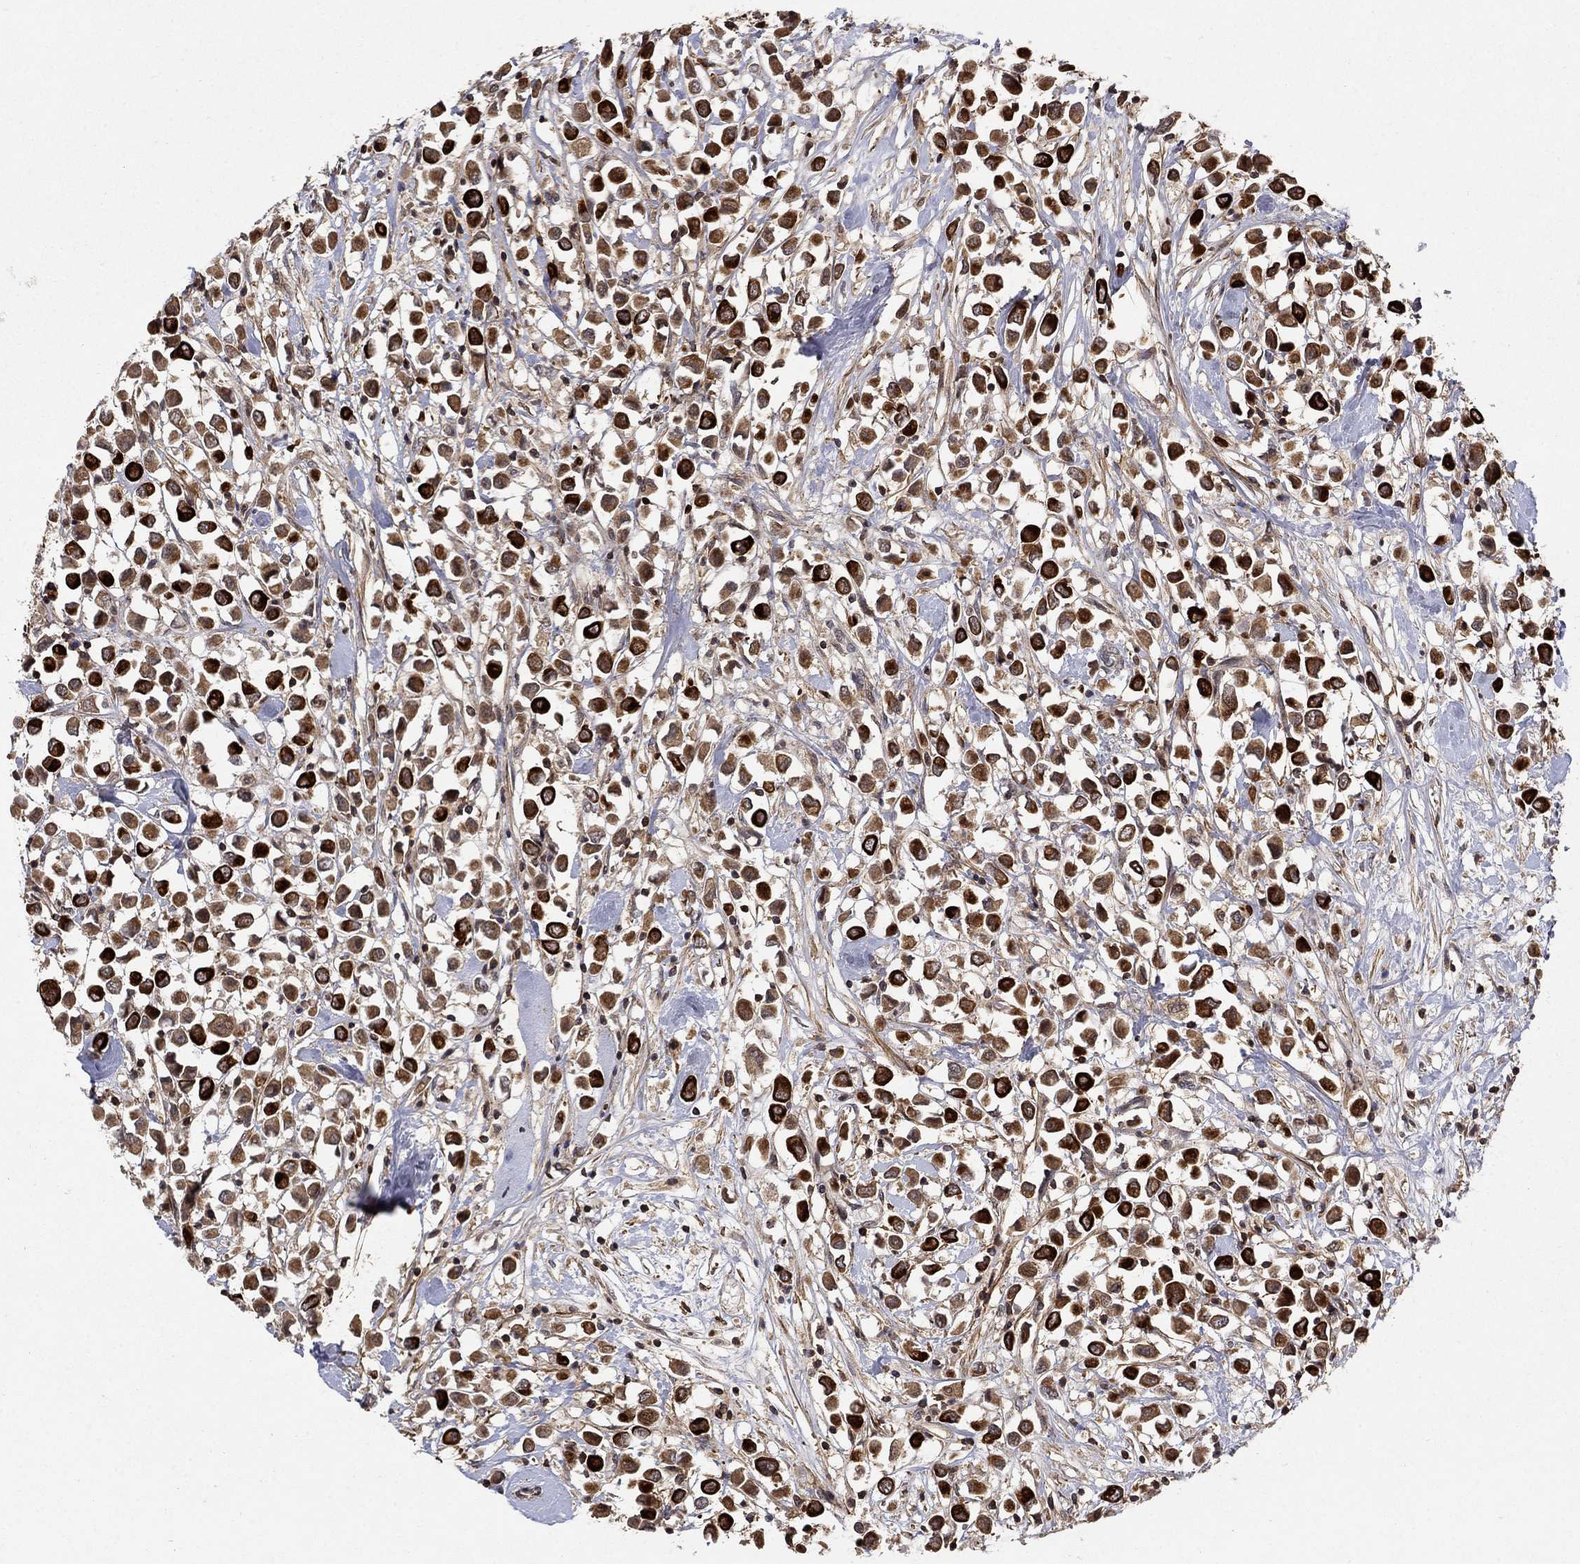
{"staining": {"intensity": "strong", "quantity": "25%-75%", "location": "cytoplasmic/membranous"}, "tissue": "breast cancer", "cell_type": "Tumor cells", "image_type": "cancer", "snomed": [{"axis": "morphology", "description": "Duct carcinoma"}, {"axis": "topography", "description": "Breast"}], "caption": "Protein staining demonstrates strong cytoplasmic/membranous positivity in approximately 25%-75% of tumor cells in infiltrating ductal carcinoma (breast).", "gene": "CCDC66", "patient": {"sex": "female", "age": 61}}